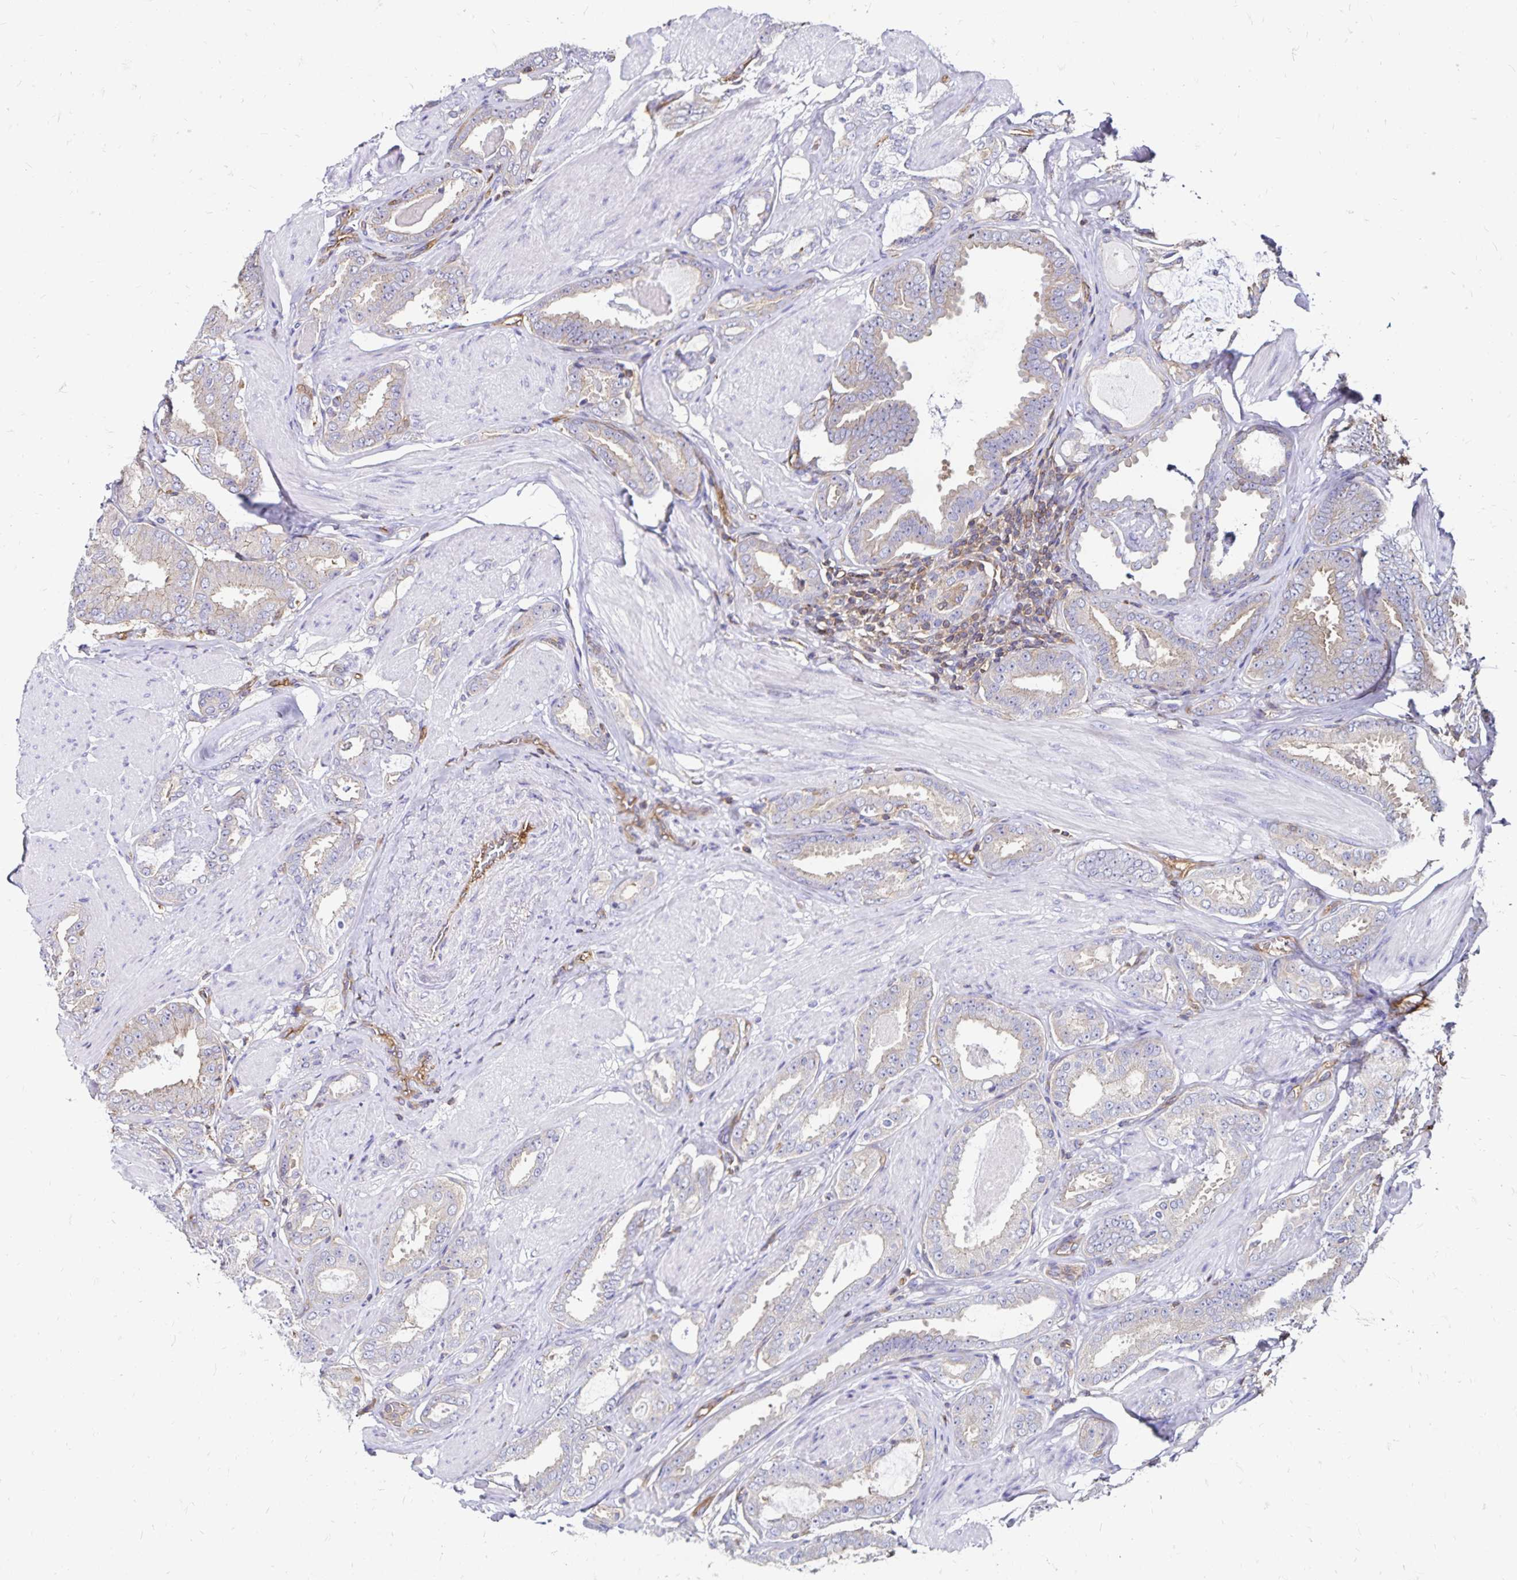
{"staining": {"intensity": "weak", "quantity": "<25%", "location": "cytoplasmic/membranous"}, "tissue": "prostate cancer", "cell_type": "Tumor cells", "image_type": "cancer", "snomed": [{"axis": "morphology", "description": "Adenocarcinoma, High grade"}, {"axis": "topography", "description": "Prostate"}], "caption": "The IHC histopathology image has no significant positivity in tumor cells of prostate cancer (adenocarcinoma (high-grade)) tissue.", "gene": "RPRML", "patient": {"sex": "male", "age": 63}}